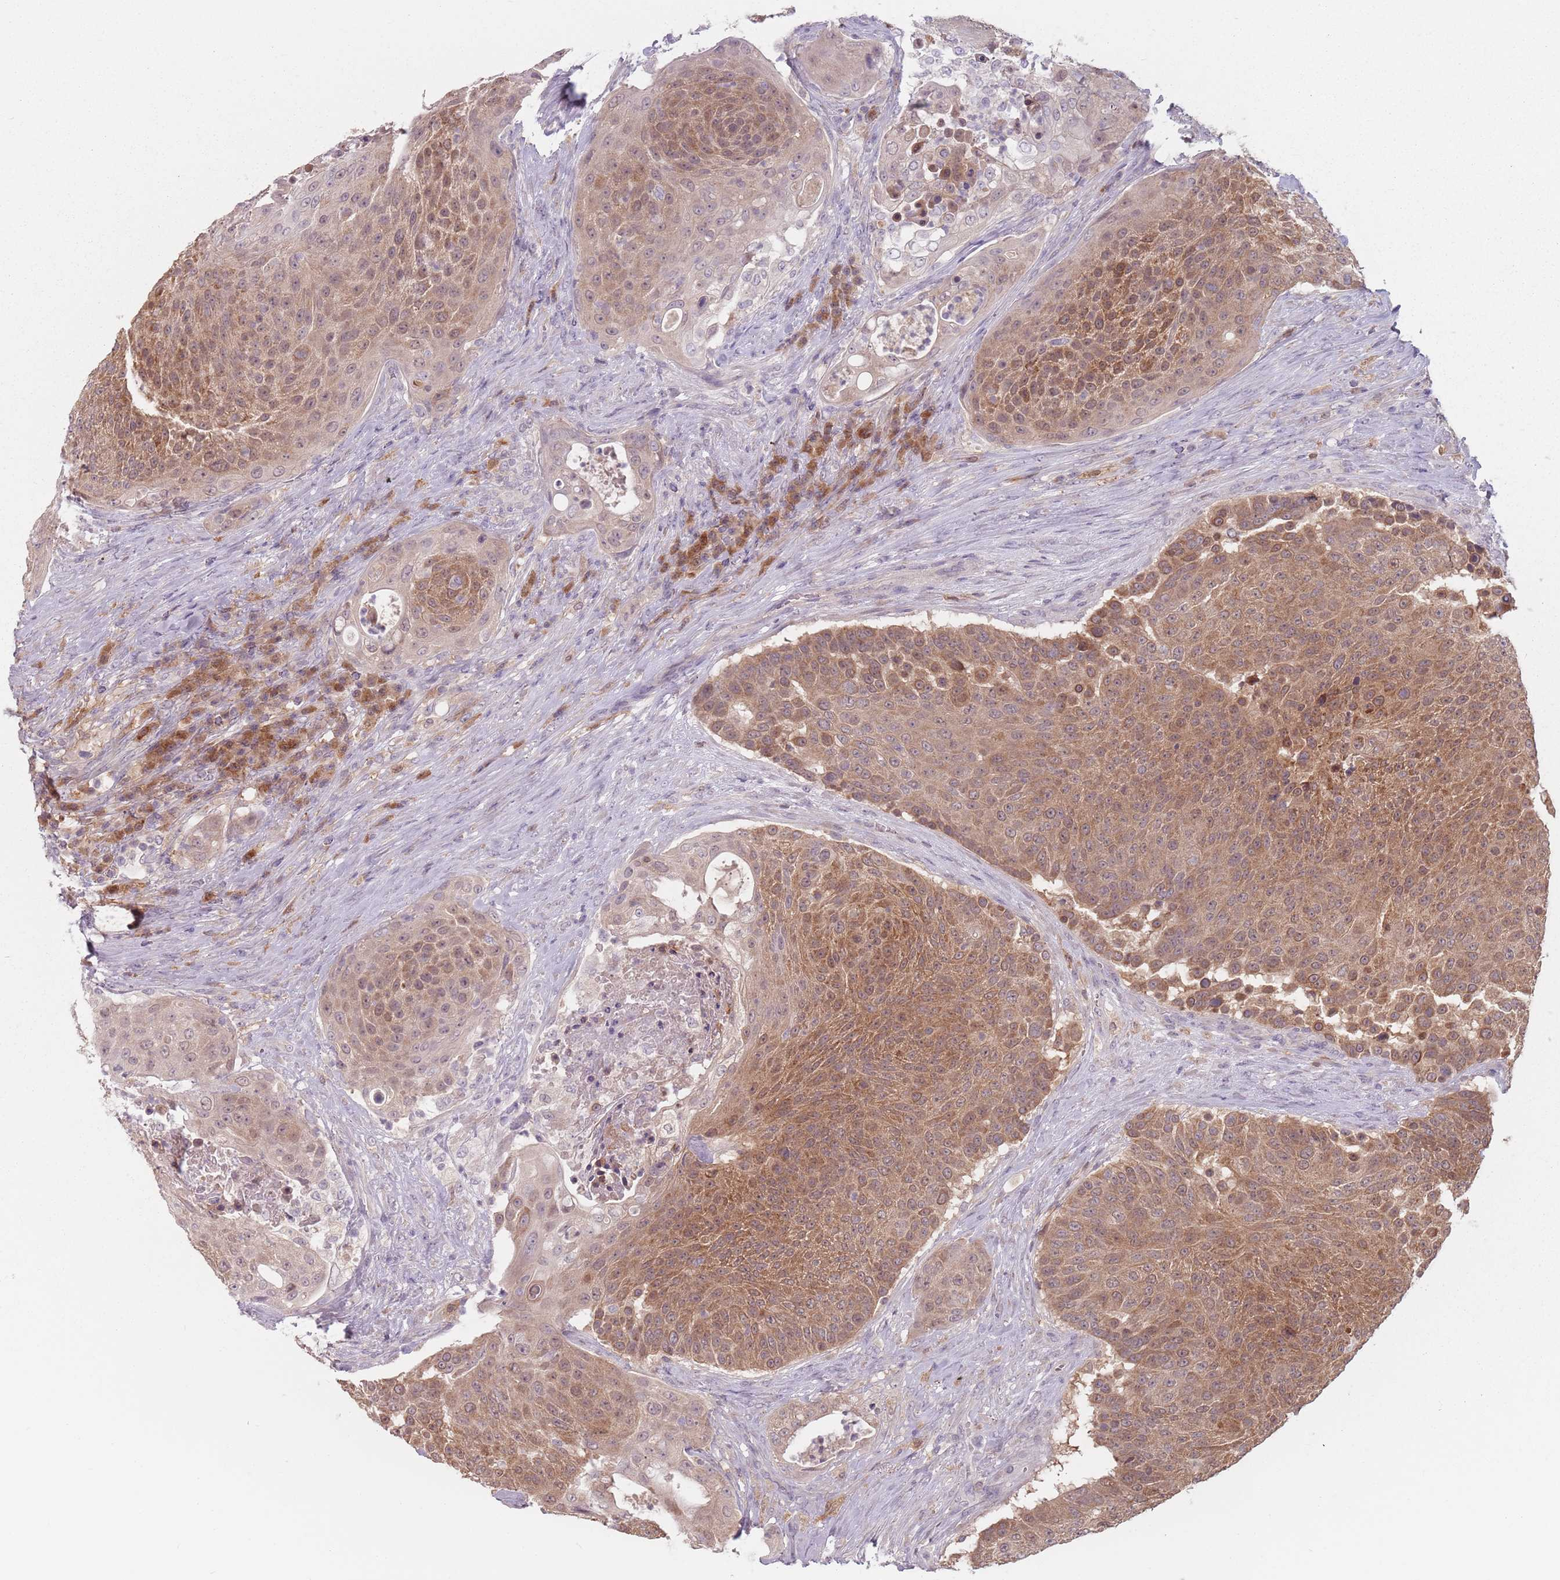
{"staining": {"intensity": "moderate", "quantity": ">75%", "location": "cytoplasmic/membranous,nuclear"}, "tissue": "urothelial cancer", "cell_type": "Tumor cells", "image_type": "cancer", "snomed": [{"axis": "morphology", "description": "Urothelial carcinoma, High grade"}, {"axis": "topography", "description": "Urinary bladder"}], "caption": "Urothelial cancer stained for a protein reveals moderate cytoplasmic/membranous and nuclear positivity in tumor cells. The staining was performed using DAB (3,3'-diaminobenzidine) to visualize the protein expression in brown, while the nuclei were stained in blue with hematoxylin (Magnification: 20x).", "gene": "NAXE", "patient": {"sex": "female", "age": 63}}